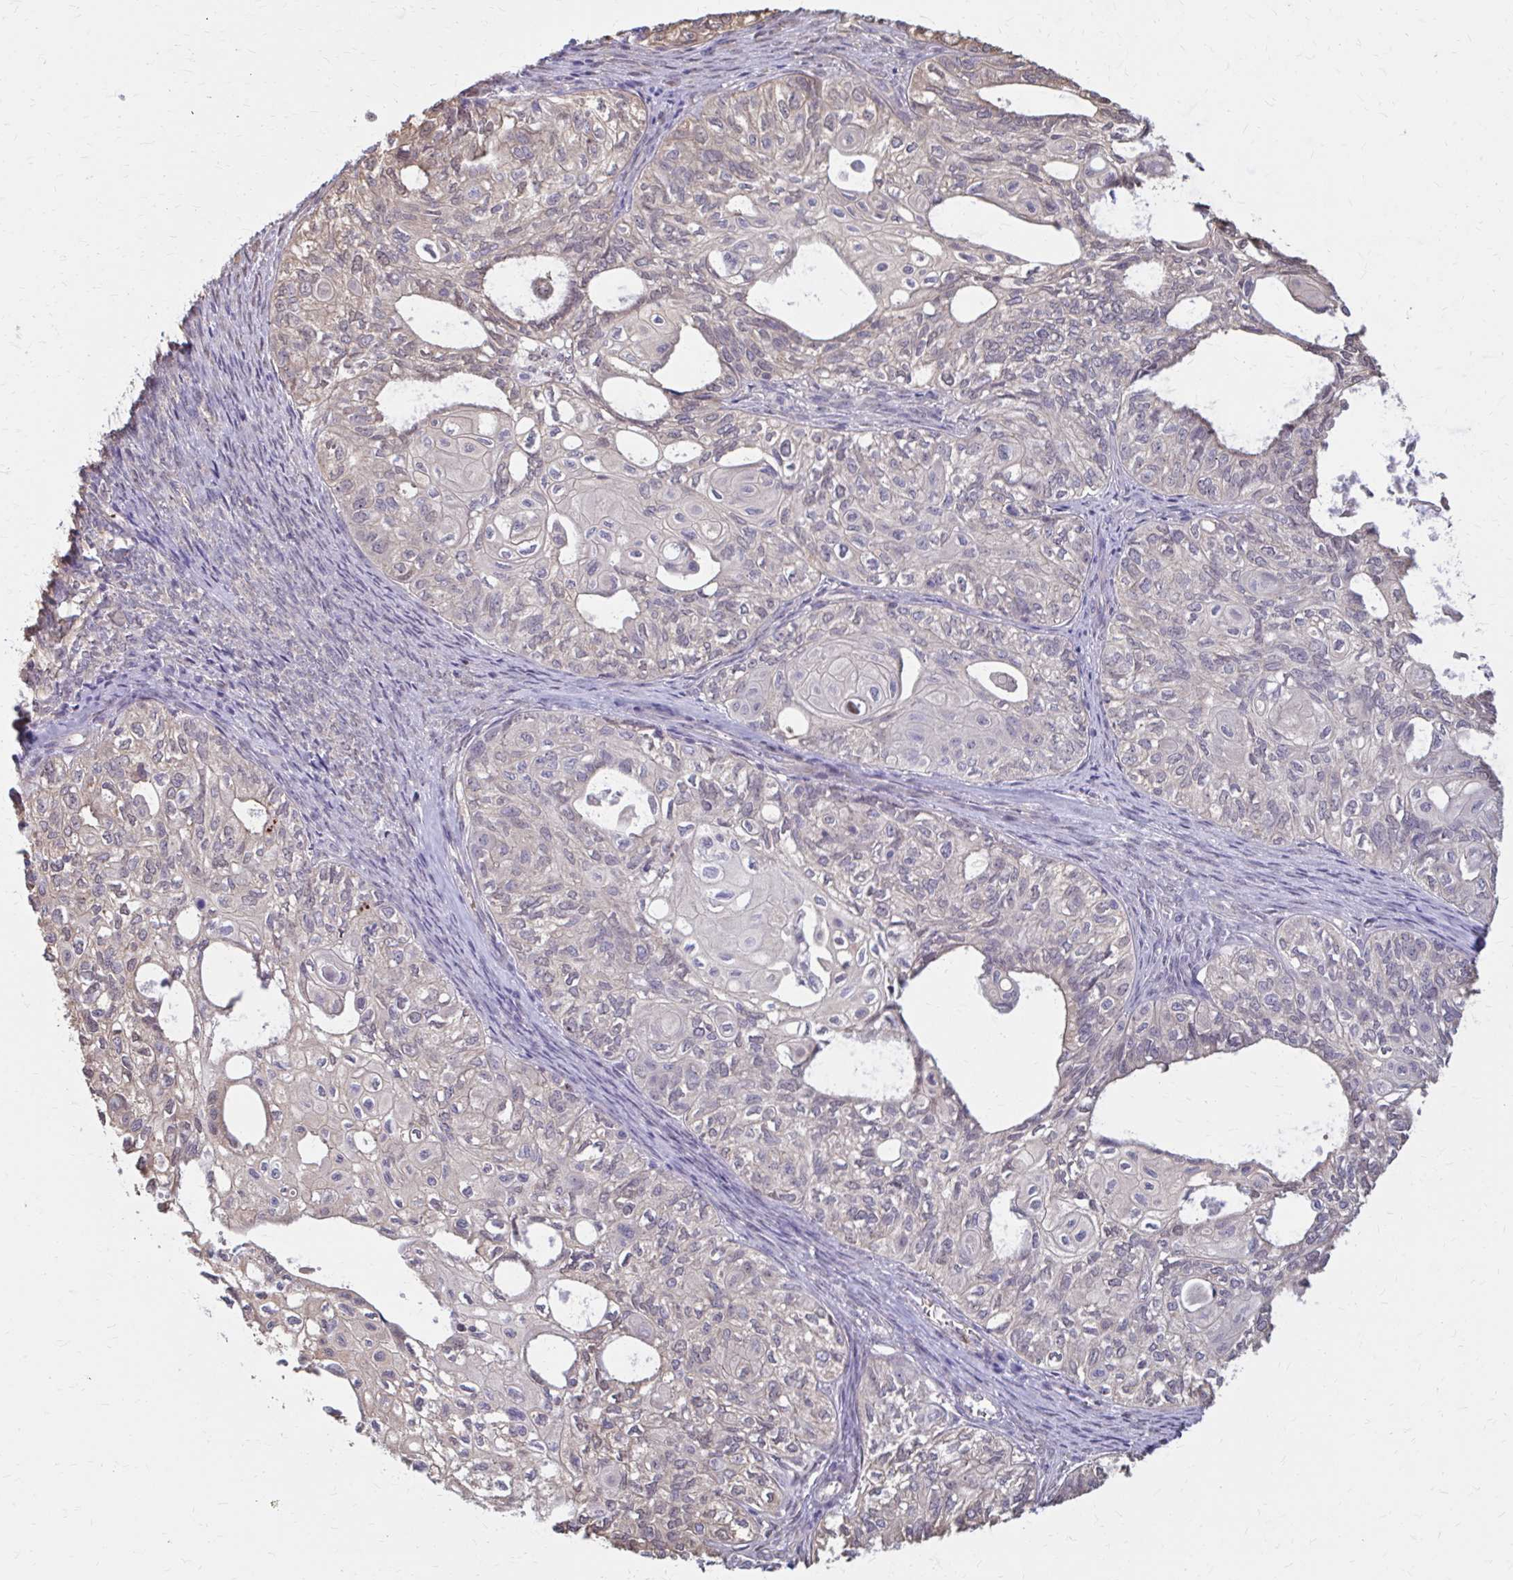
{"staining": {"intensity": "weak", "quantity": "<25%", "location": "cytoplasmic/membranous"}, "tissue": "ovarian cancer", "cell_type": "Tumor cells", "image_type": "cancer", "snomed": [{"axis": "morphology", "description": "Carcinoma, endometroid"}, {"axis": "topography", "description": "Ovary"}], "caption": "Immunohistochemical staining of endometroid carcinoma (ovarian) reveals no significant staining in tumor cells.", "gene": "IFI44L", "patient": {"sex": "female", "age": 64}}